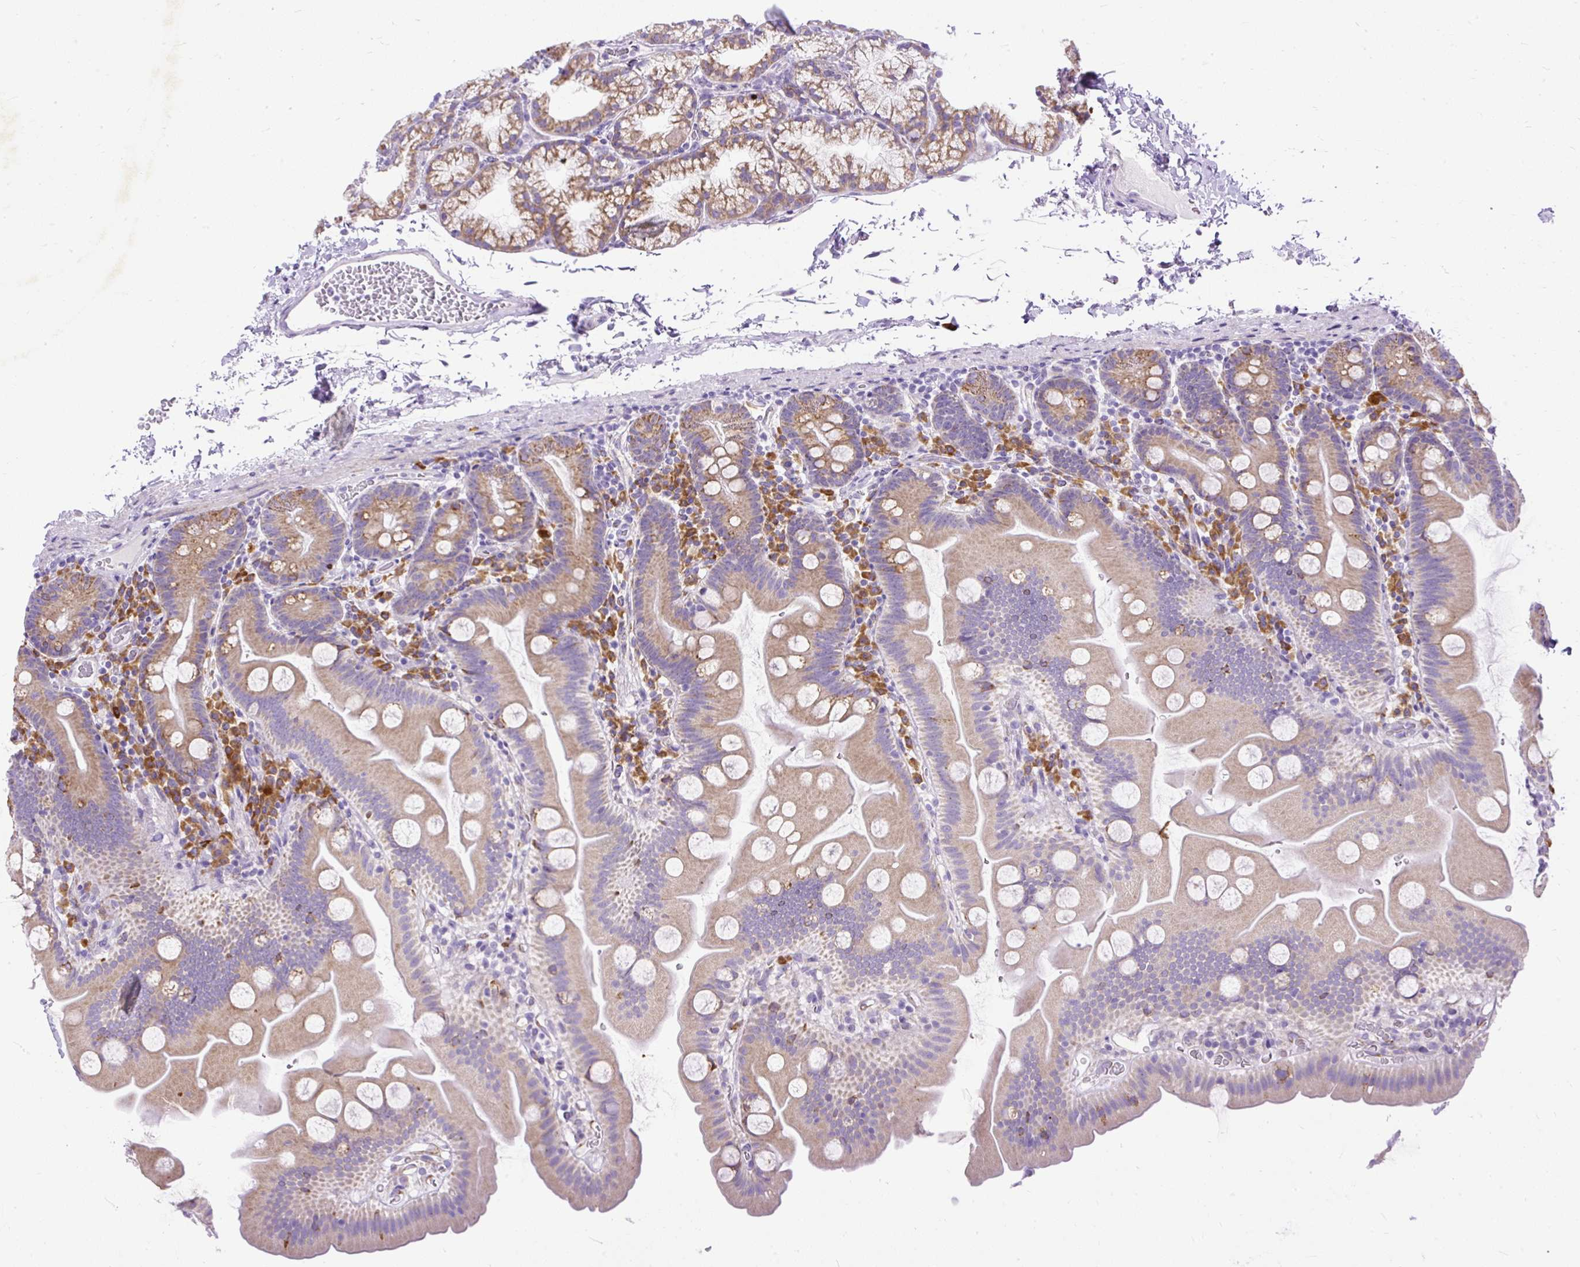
{"staining": {"intensity": "moderate", "quantity": "25%-75%", "location": "cytoplasmic/membranous"}, "tissue": "small intestine", "cell_type": "Glandular cells", "image_type": "normal", "snomed": [{"axis": "morphology", "description": "Normal tissue, NOS"}, {"axis": "topography", "description": "Small intestine"}], "caption": "Immunohistochemical staining of unremarkable small intestine reveals medium levels of moderate cytoplasmic/membranous expression in approximately 25%-75% of glandular cells. (Stains: DAB in brown, nuclei in blue, Microscopy: brightfield microscopy at high magnification).", "gene": "SYBU", "patient": {"sex": "female", "age": 68}}